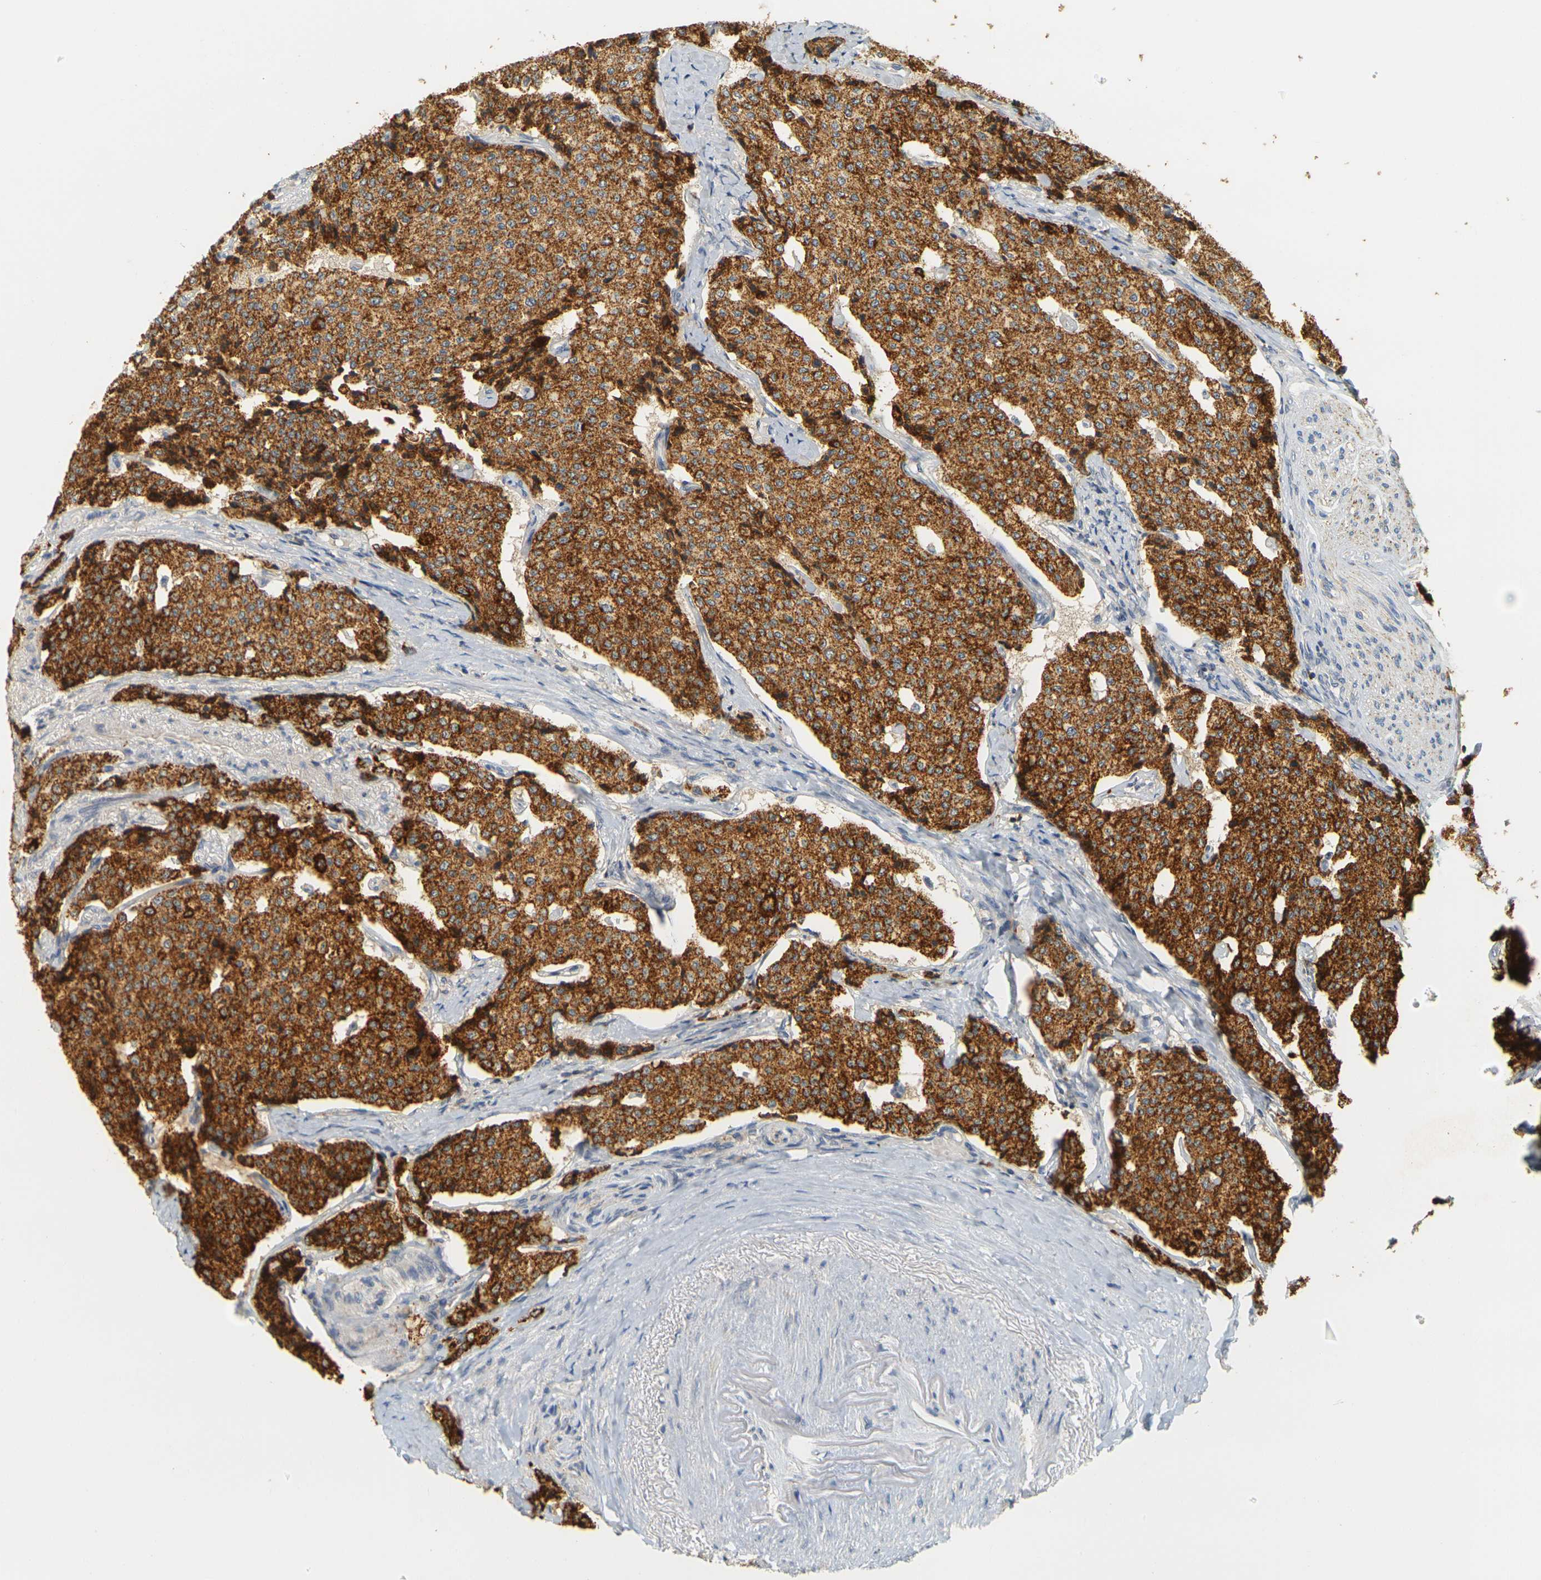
{"staining": {"intensity": "strong", "quantity": ">75%", "location": "cytoplasmic/membranous"}, "tissue": "carcinoid", "cell_type": "Tumor cells", "image_type": "cancer", "snomed": [{"axis": "morphology", "description": "Carcinoid, malignant, NOS"}, {"axis": "topography", "description": "Colon"}], "caption": "High-magnification brightfield microscopy of carcinoid stained with DAB (brown) and counterstained with hematoxylin (blue). tumor cells exhibit strong cytoplasmic/membranous expression is present in approximately>75% of cells. Nuclei are stained in blue.", "gene": "GDAP1", "patient": {"sex": "female", "age": 61}}